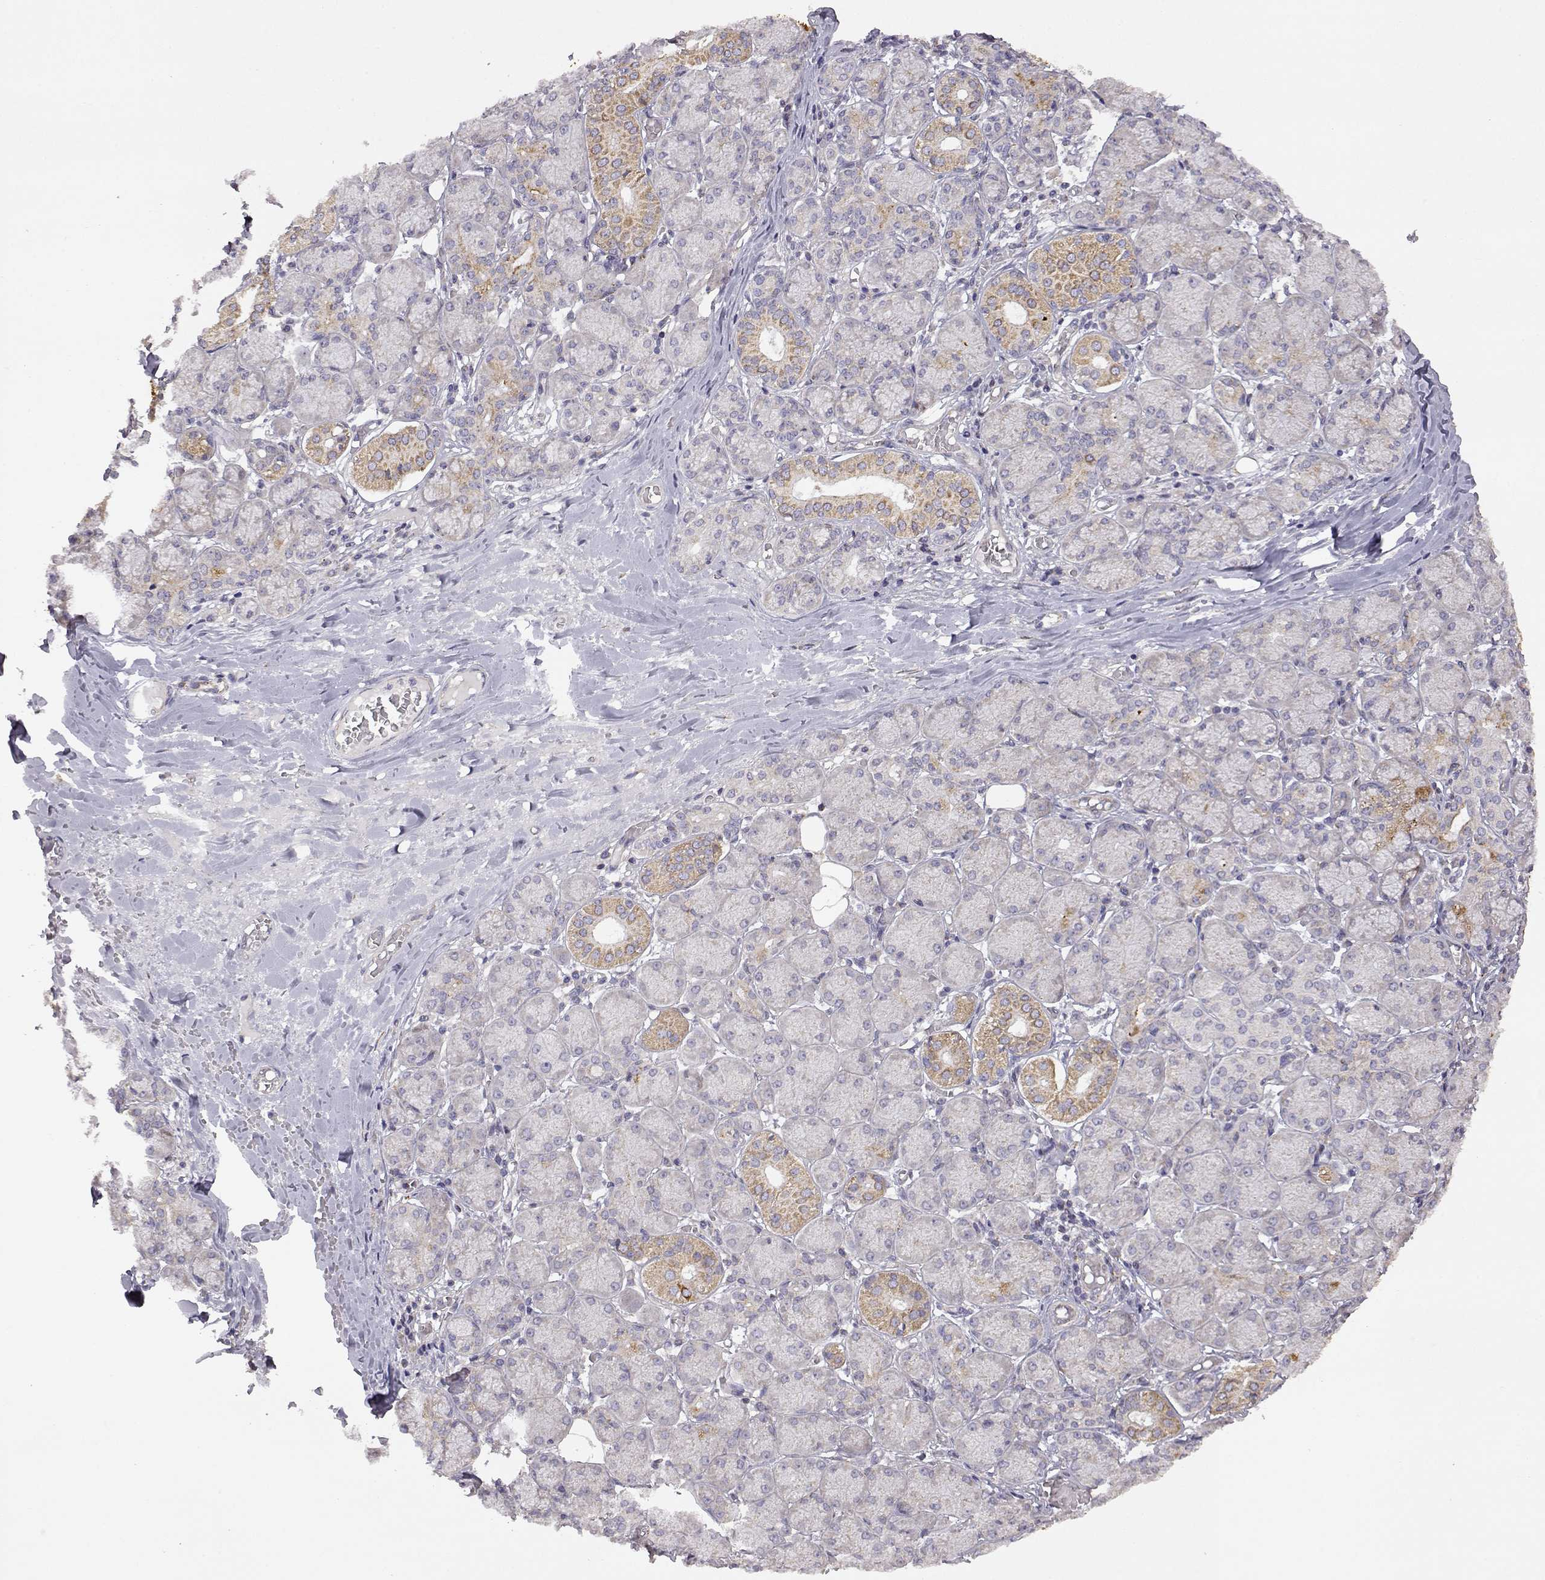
{"staining": {"intensity": "moderate", "quantity": "<25%", "location": "cytoplasmic/membranous"}, "tissue": "salivary gland", "cell_type": "Glandular cells", "image_type": "normal", "snomed": [{"axis": "morphology", "description": "Normal tissue, NOS"}, {"axis": "topography", "description": "Salivary gland"}, {"axis": "topography", "description": "Peripheral nerve tissue"}], "caption": "Moderate cytoplasmic/membranous expression is seen in about <25% of glandular cells in benign salivary gland. The protein is stained brown, and the nuclei are stained in blue (DAB IHC with brightfield microscopy, high magnification).", "gene": "DDC", "patient": {"sex": "female", "age": 24}}